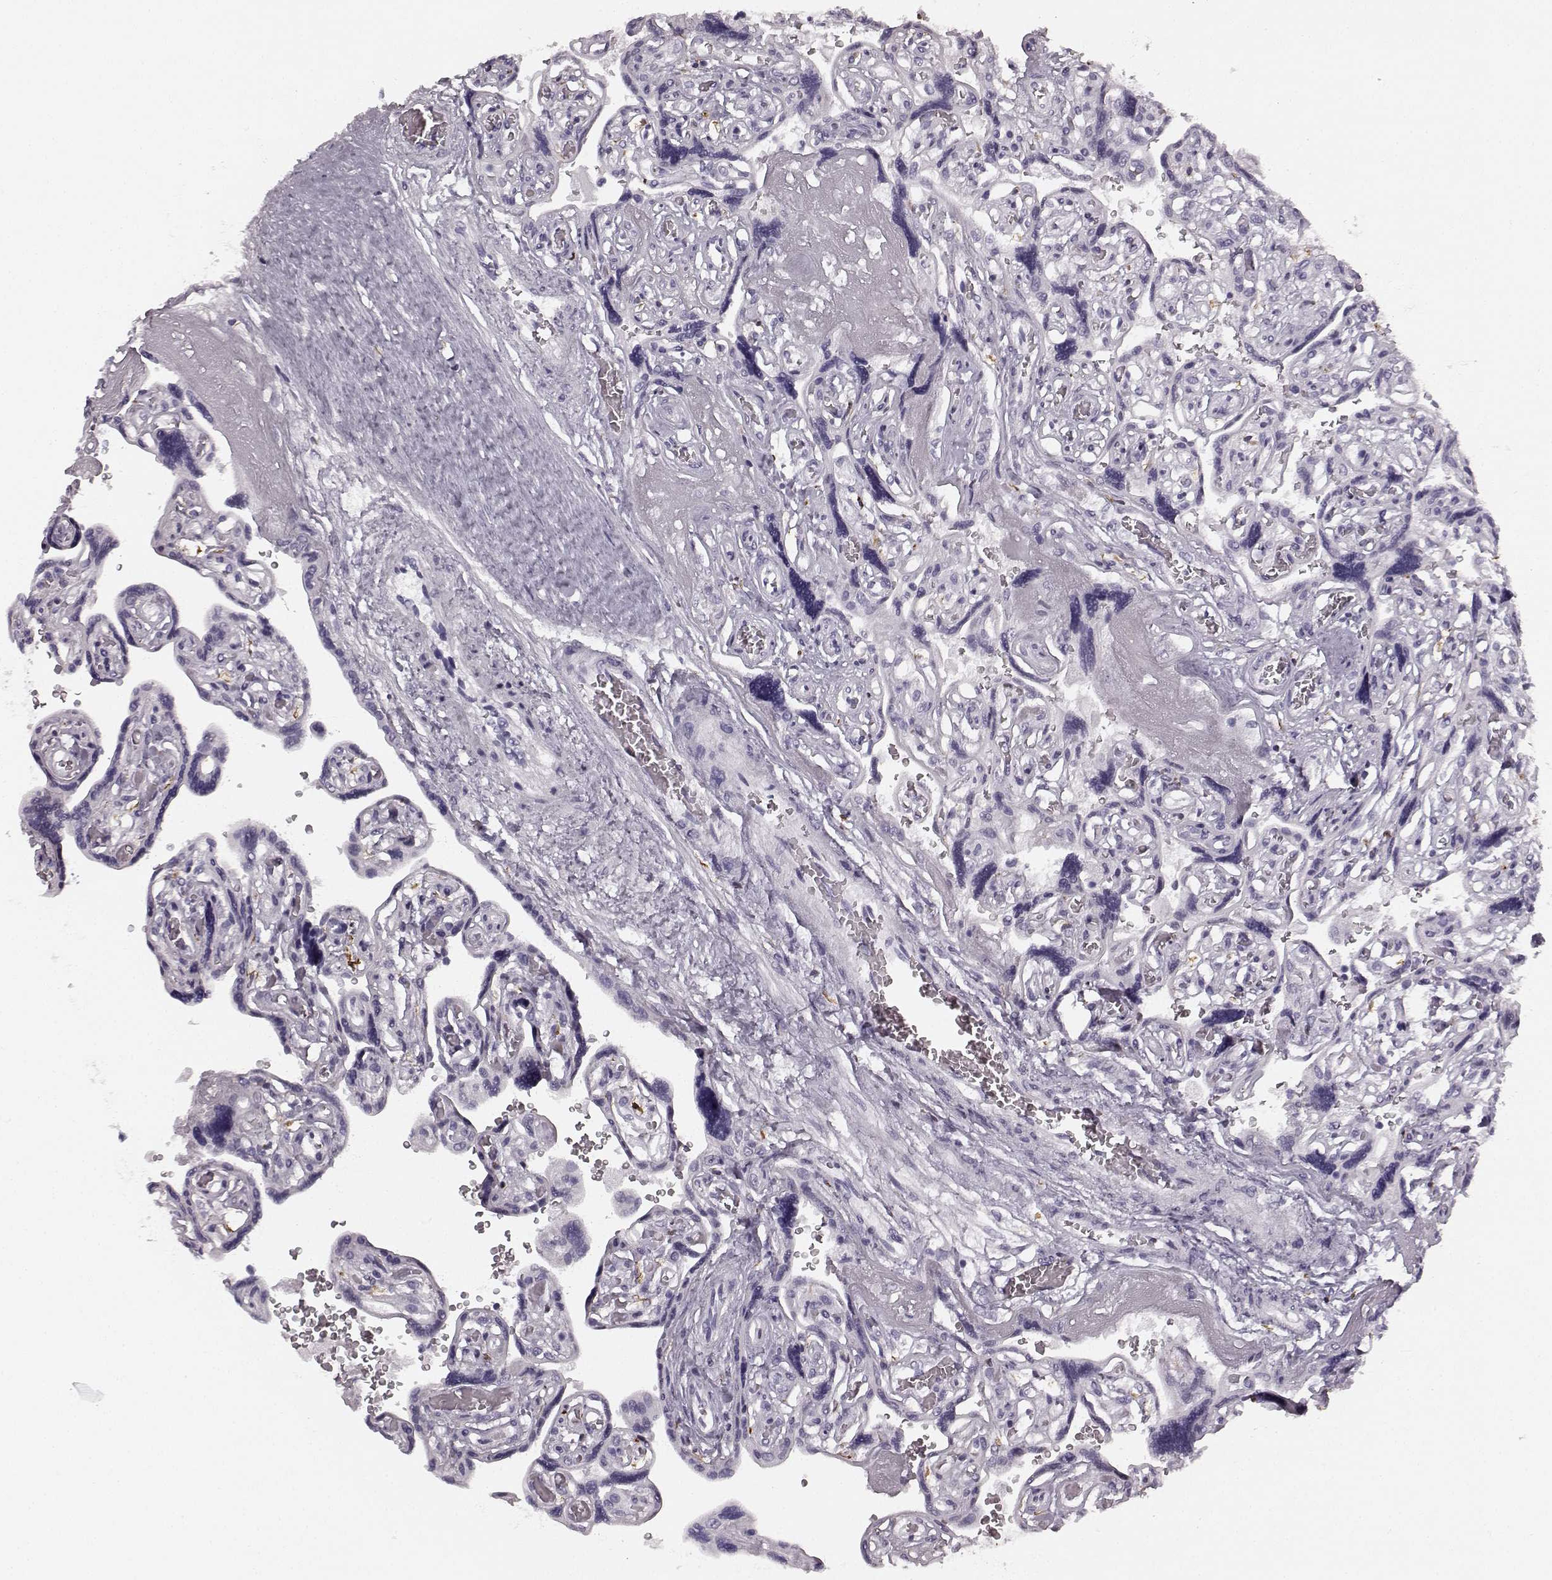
{"staining": {"intensity": "negative", "quantity": "none", "location": "none"}, "tissue": "placenta", "cell_type": "Decidual cells", "image_type": "normal", "snomed": [{"axis": "morphology", "description": "Normal tissue, NOS"}, {"axis": "topography", "description": "Placenta"}], "caption": "A high-resolution photomicrograph shows IHC staining of normal placenta, which displays no significant staining in decidual cells. (Immunohistochemistry, brightfield microscopy, high magnification).", "gene": "TMPRSS15", "patient": {"sex": "female", "age": 32}}